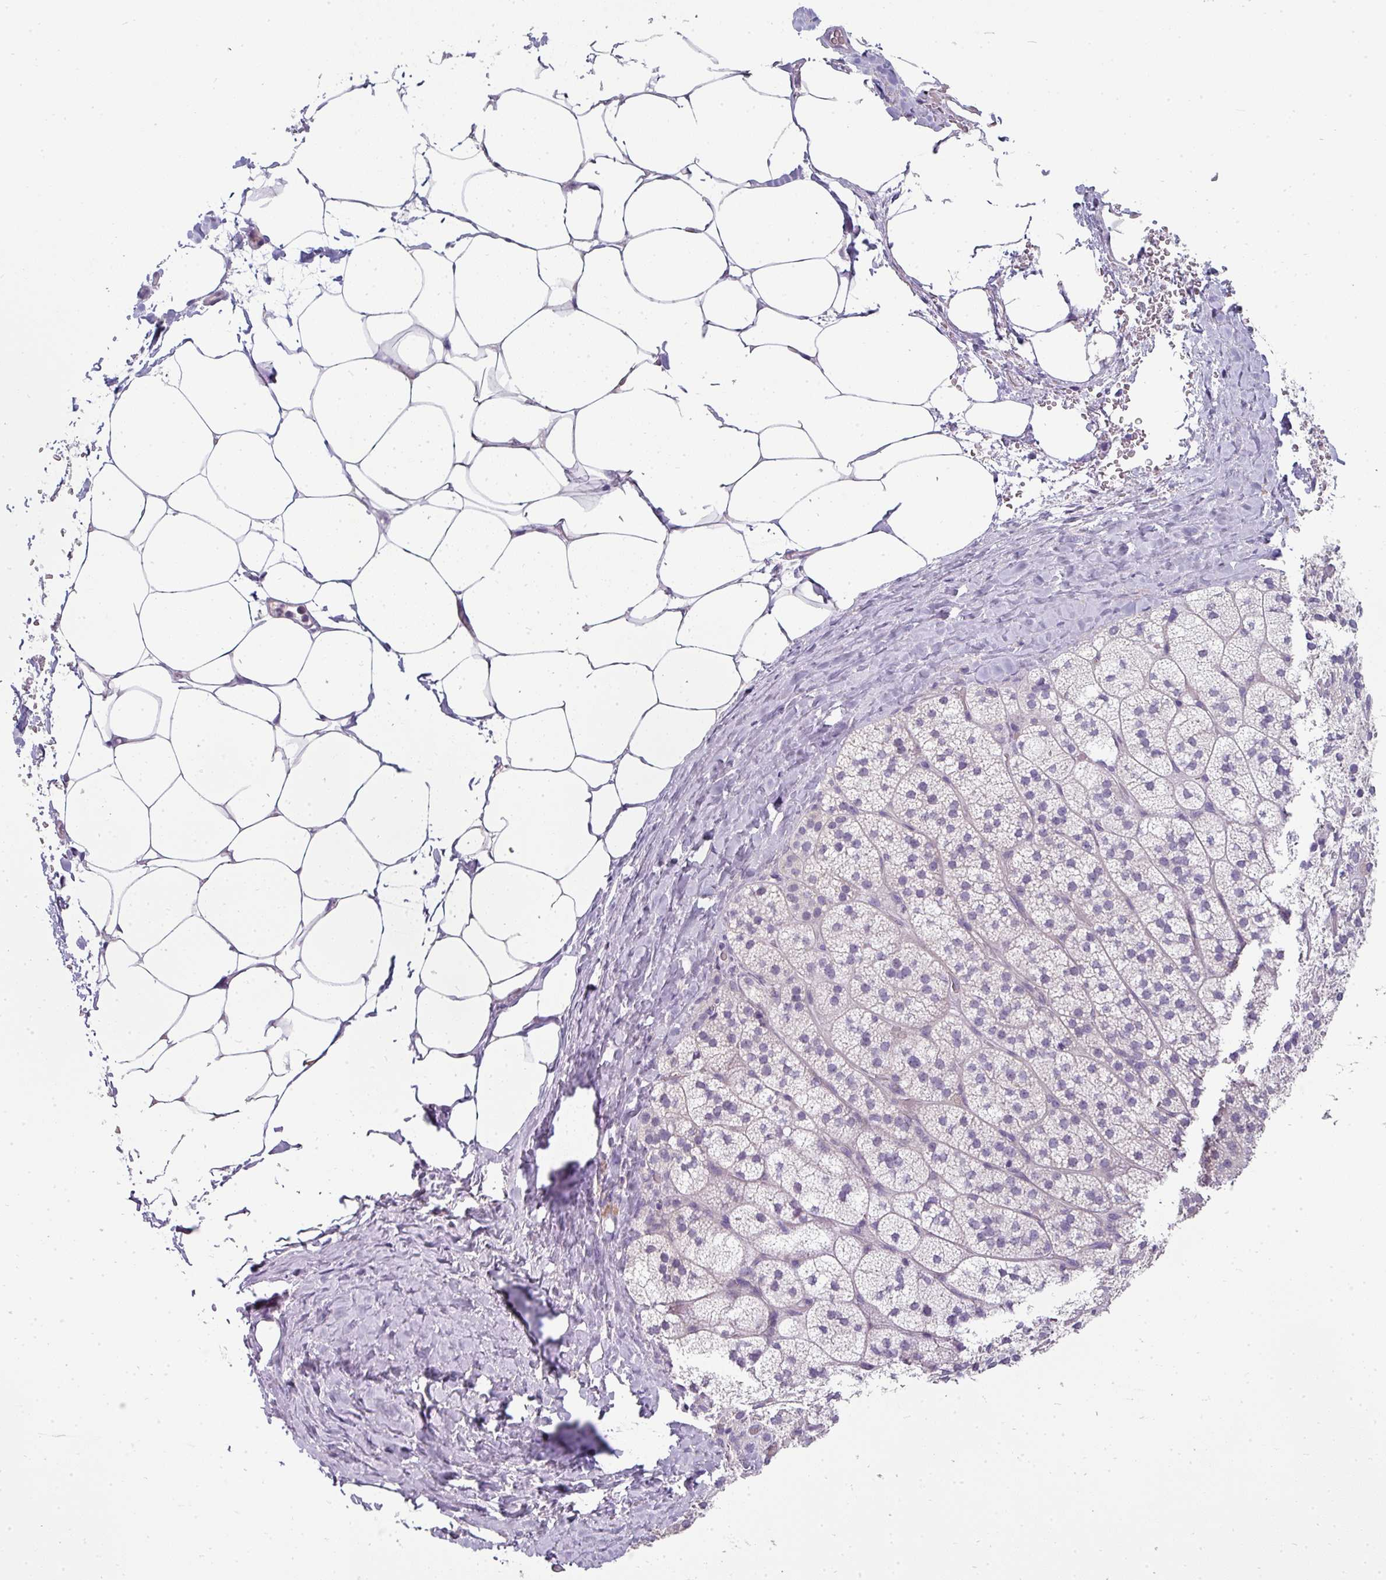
{"staining": {"intensity": "negative", "quantity": "none", "location": "none"}, "tissue": "adrenal gland", "cell_type": "Glandular cells", "image_type": "normal", "snomed": [{"axis": "morphology", "description": "Normal tissue, NOS"}, {"axis": "topography", "description": "Adrenal gland"}], "caption": "Human adrenal gland stained for a protein using immunohistochemistry demonstrates no positivity in glandular cells.", "gene": "ASXL3", "patient": {"sex": "female", "age": 58}}